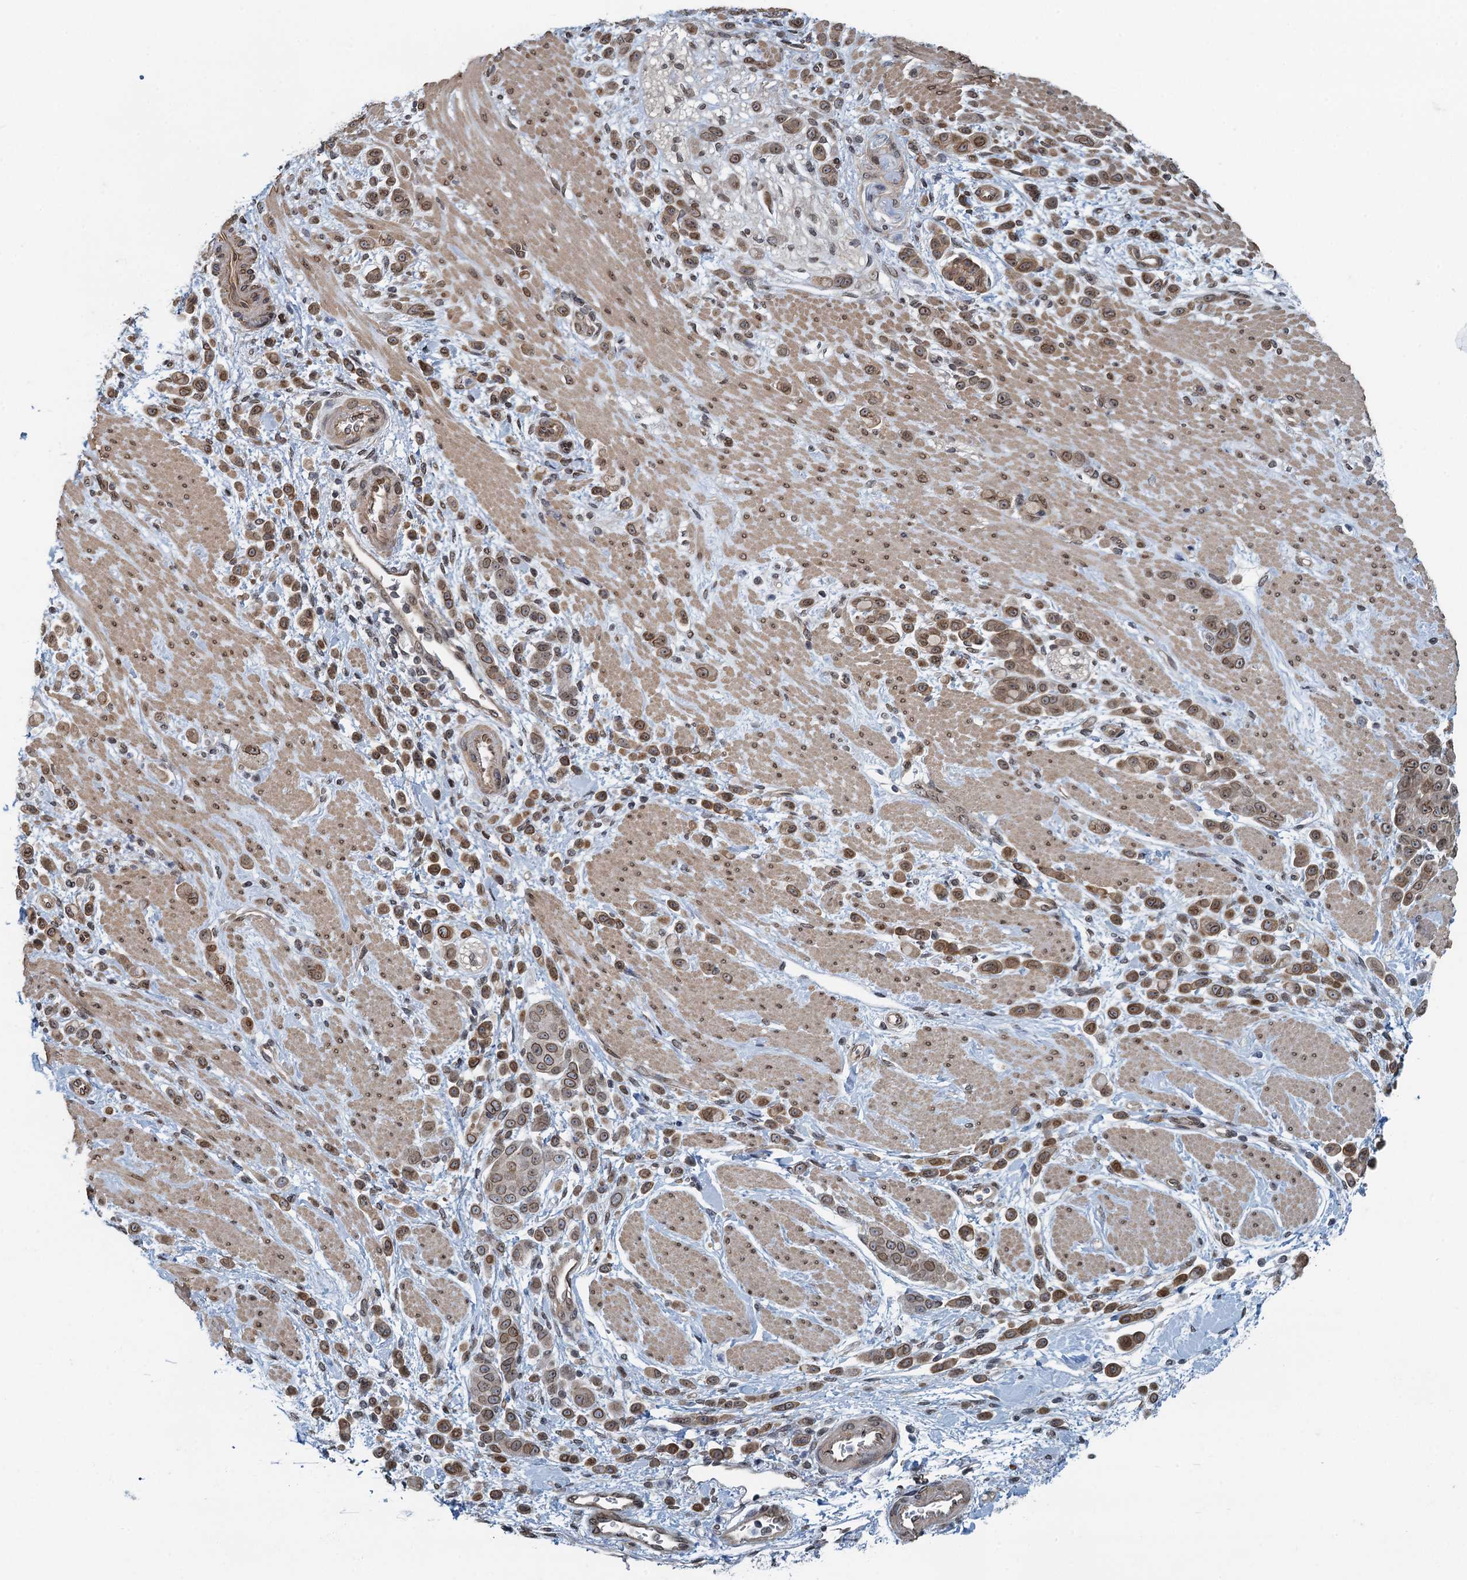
{"staining": {"intensity": "moderate", "quantity": ">75%", "location": "cytoplasmic/membranous,nuclear"}, "tissue": "pancreatic cancer", "cell_type": "Tumor cells", "image_type": "cancer", "snomed": [{"axis": "morphology", "description": "Normal tissue, NOS"}, {"axis": "morphology", "description": "Adenocarcinoma, NOS"}, {"axis": "topography", "description": "Pancreas"}], "caption": "Immunohistochemistry micrograph of neoplastic tissue: pancreatic cancer (adenocarcinoma) stained using IHC reveals medium levels of moderate protein expression localized specifically in the cytoplasmic/membranous and nuclear of tumor cells, appearing as a cytoplasmic/membranous and nuclear brown color.", "gene": "CCDC34", "patient": {"sex": "female", "age": 64}}